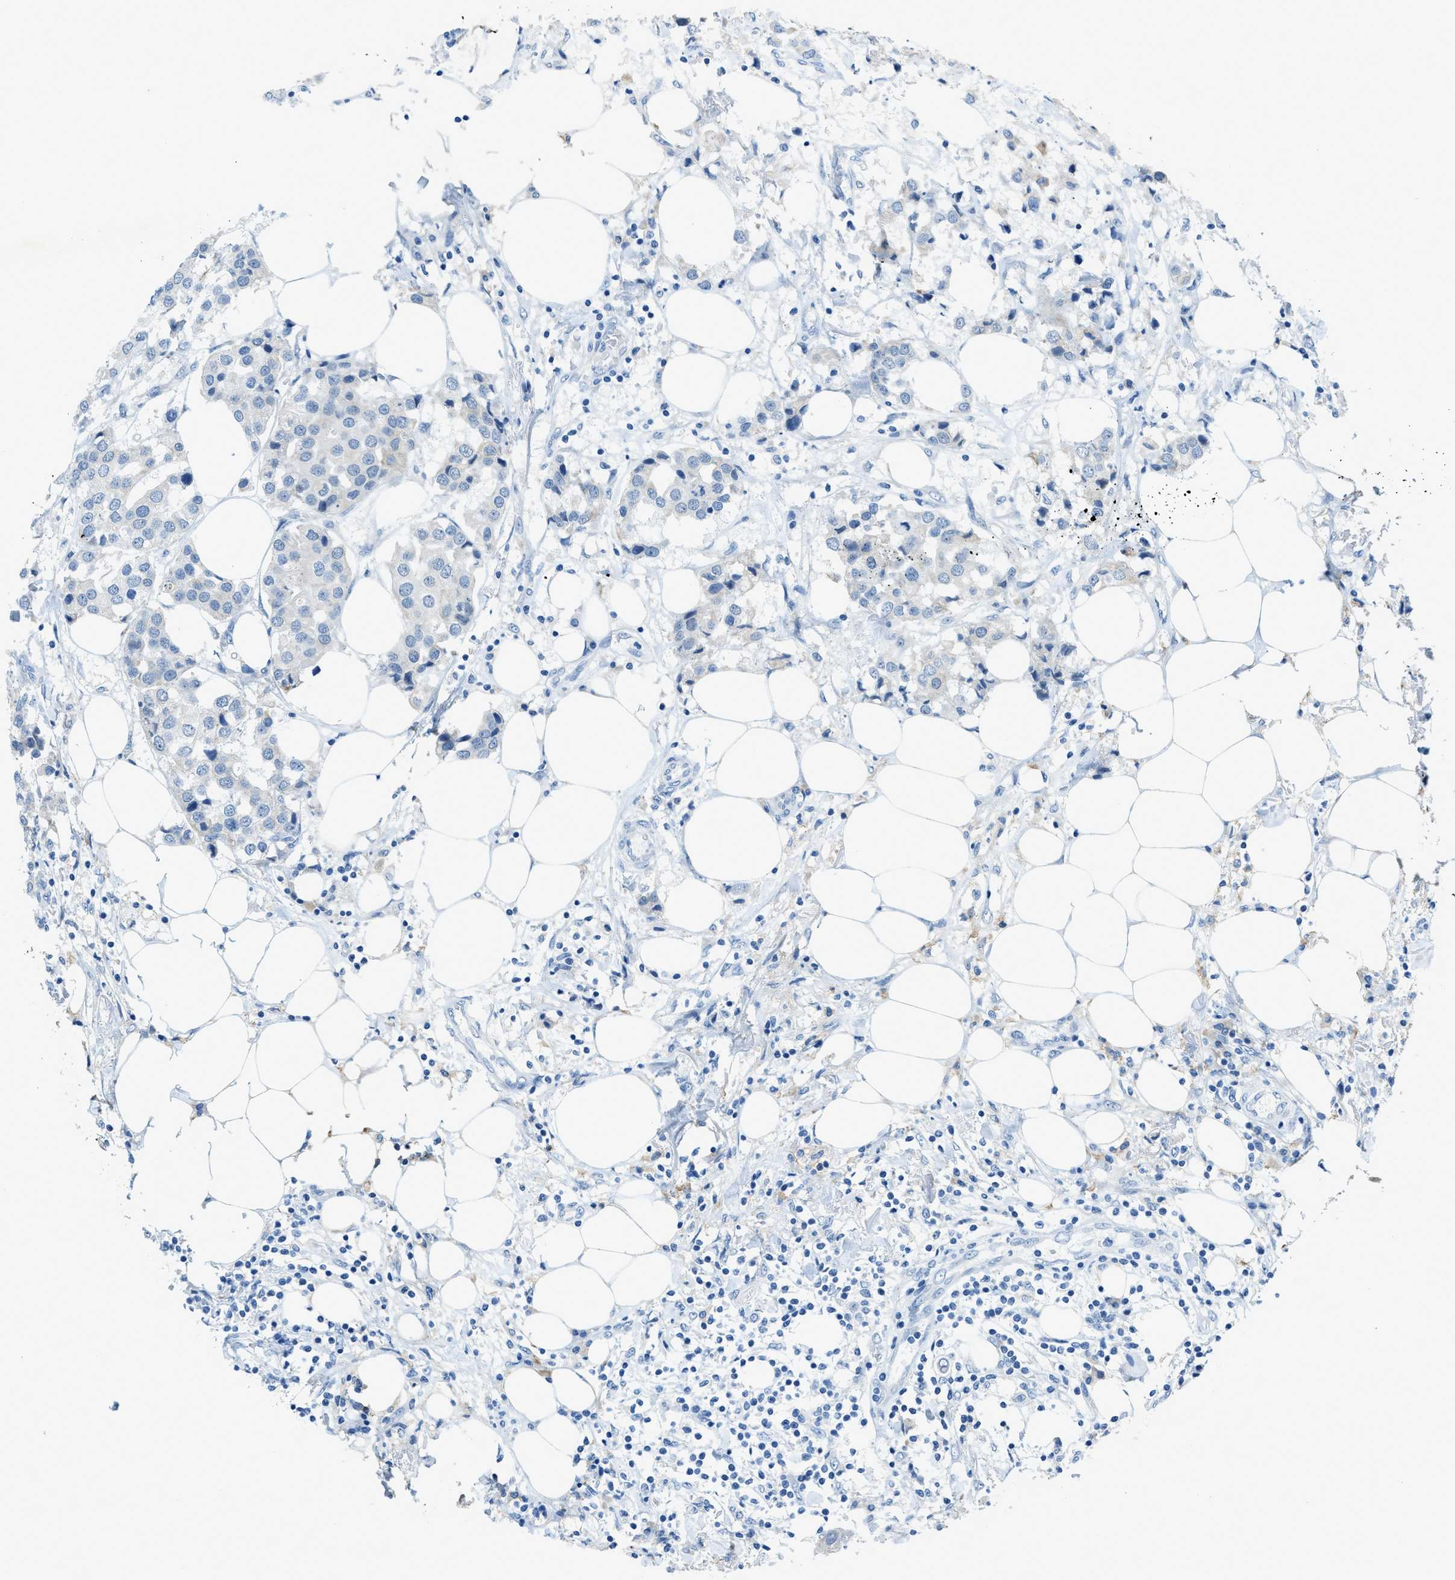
{"staining": {"intensity": "negative", "quantity": "none", "location": "none"}, "tissue": "breast cancer", "cell_type": "Tumor cells", "image_type": "cancer", "snomed": [{"axis": "morphology", "description": "Duct carcinoma"}, {"axis": "topography", "description": "Breast"}], "caption": "Immunohistochemistry (IHC) photomicrograph of human breast cancer (invasive ductal carcinoma) stained for a protein (brown), which shows no positivity in tumor cells.", "gene": "KLHL8", "patient": {"sex": "female", "age": 80}}